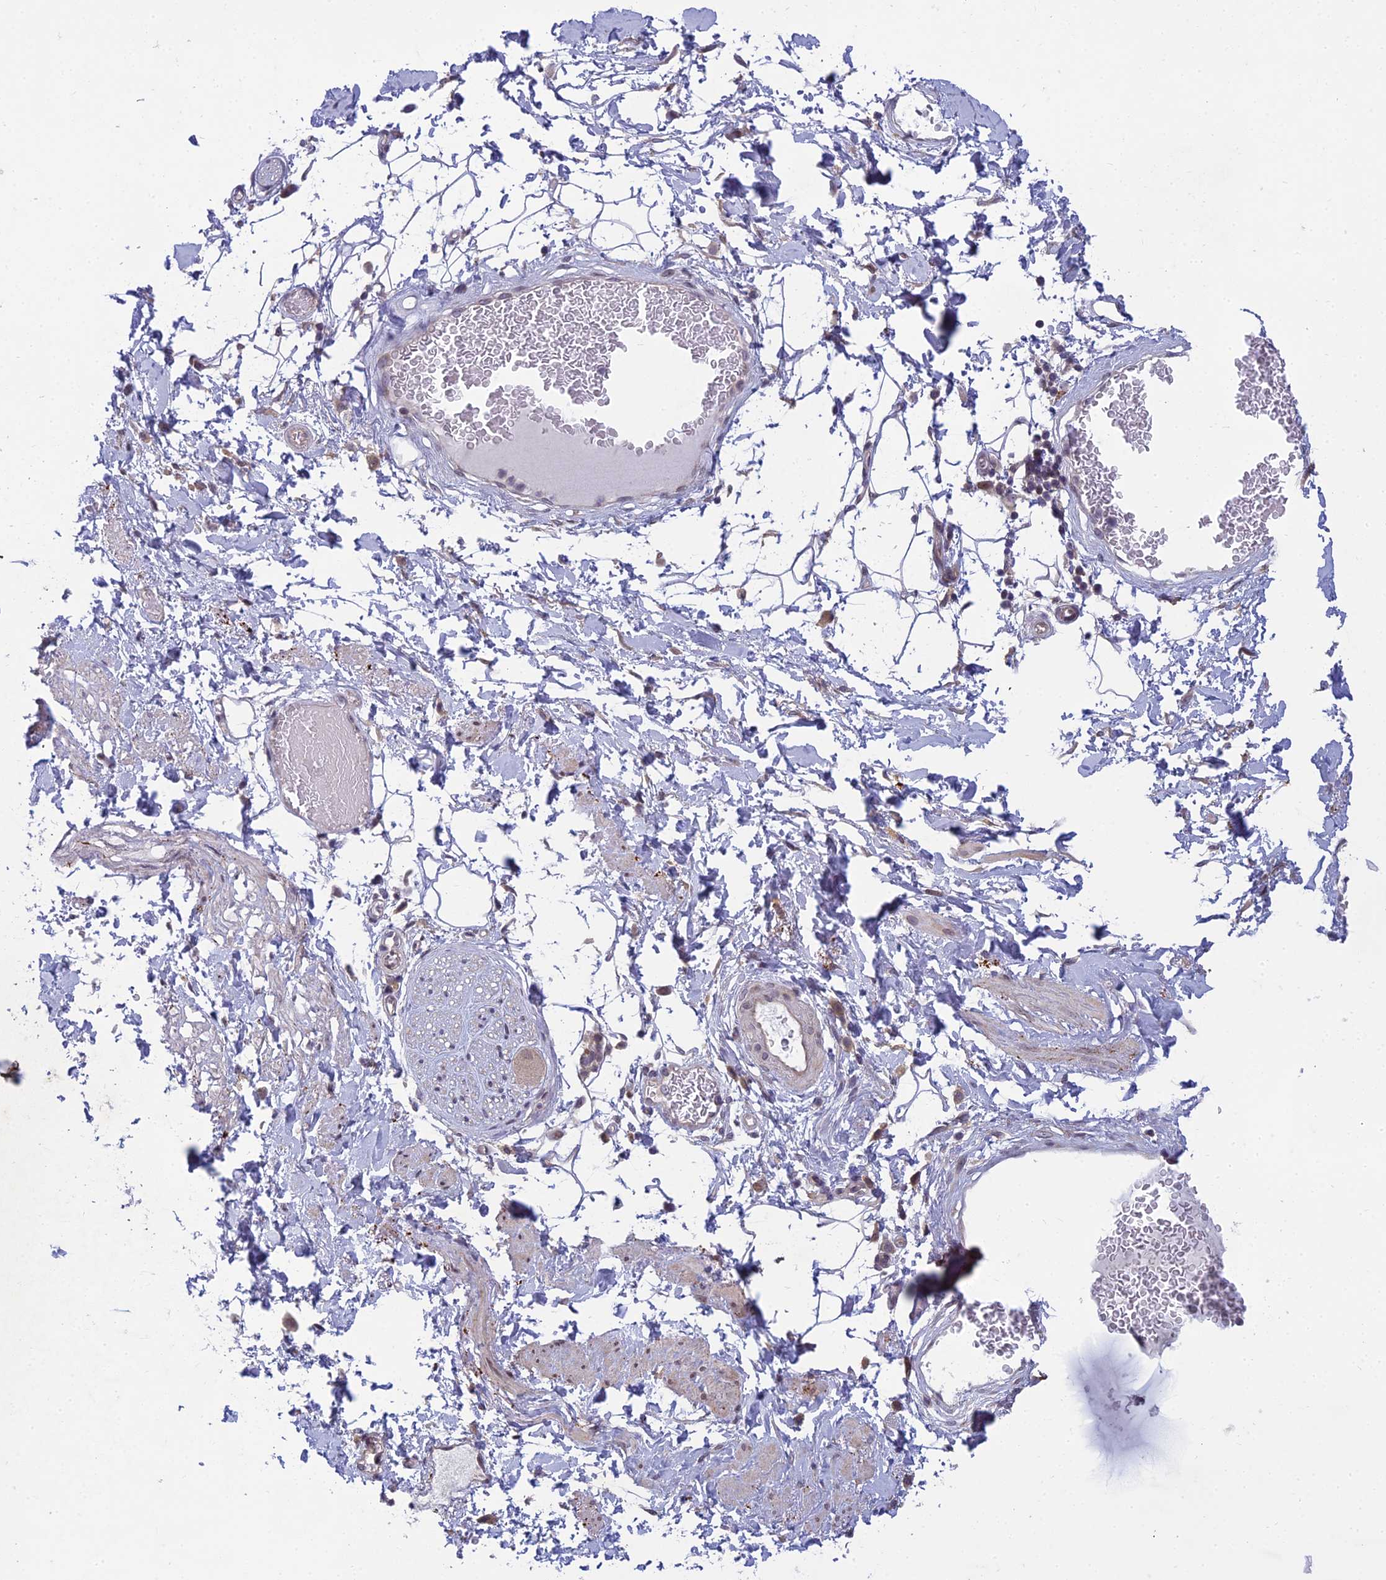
{"staining": {"intensity": "negative", "quantity": "none", "location": "none"}, "tissue": "adipose tissue", "cell_type": "Adipocytes", "image_type": "normal", "snomed": [{"axis": "morphology", "description": "Normal tissue, NOS"}, {"axis": "morphology", "description": "Adenocarcinoma, NOS"}, {"axis": "topography", "description": "Rectum"}, {"axis": "topography", "description": "Vagina"}, {"axis": "topography", "description": "Peripheral nerve tissue"}], "caption": "Adipose tissue stained for a protein using immunohistochemistry (IHC) reveals no staining adipocytes.", "gene": "DTX2", "patient": {"sex": "female", "age": 71}}